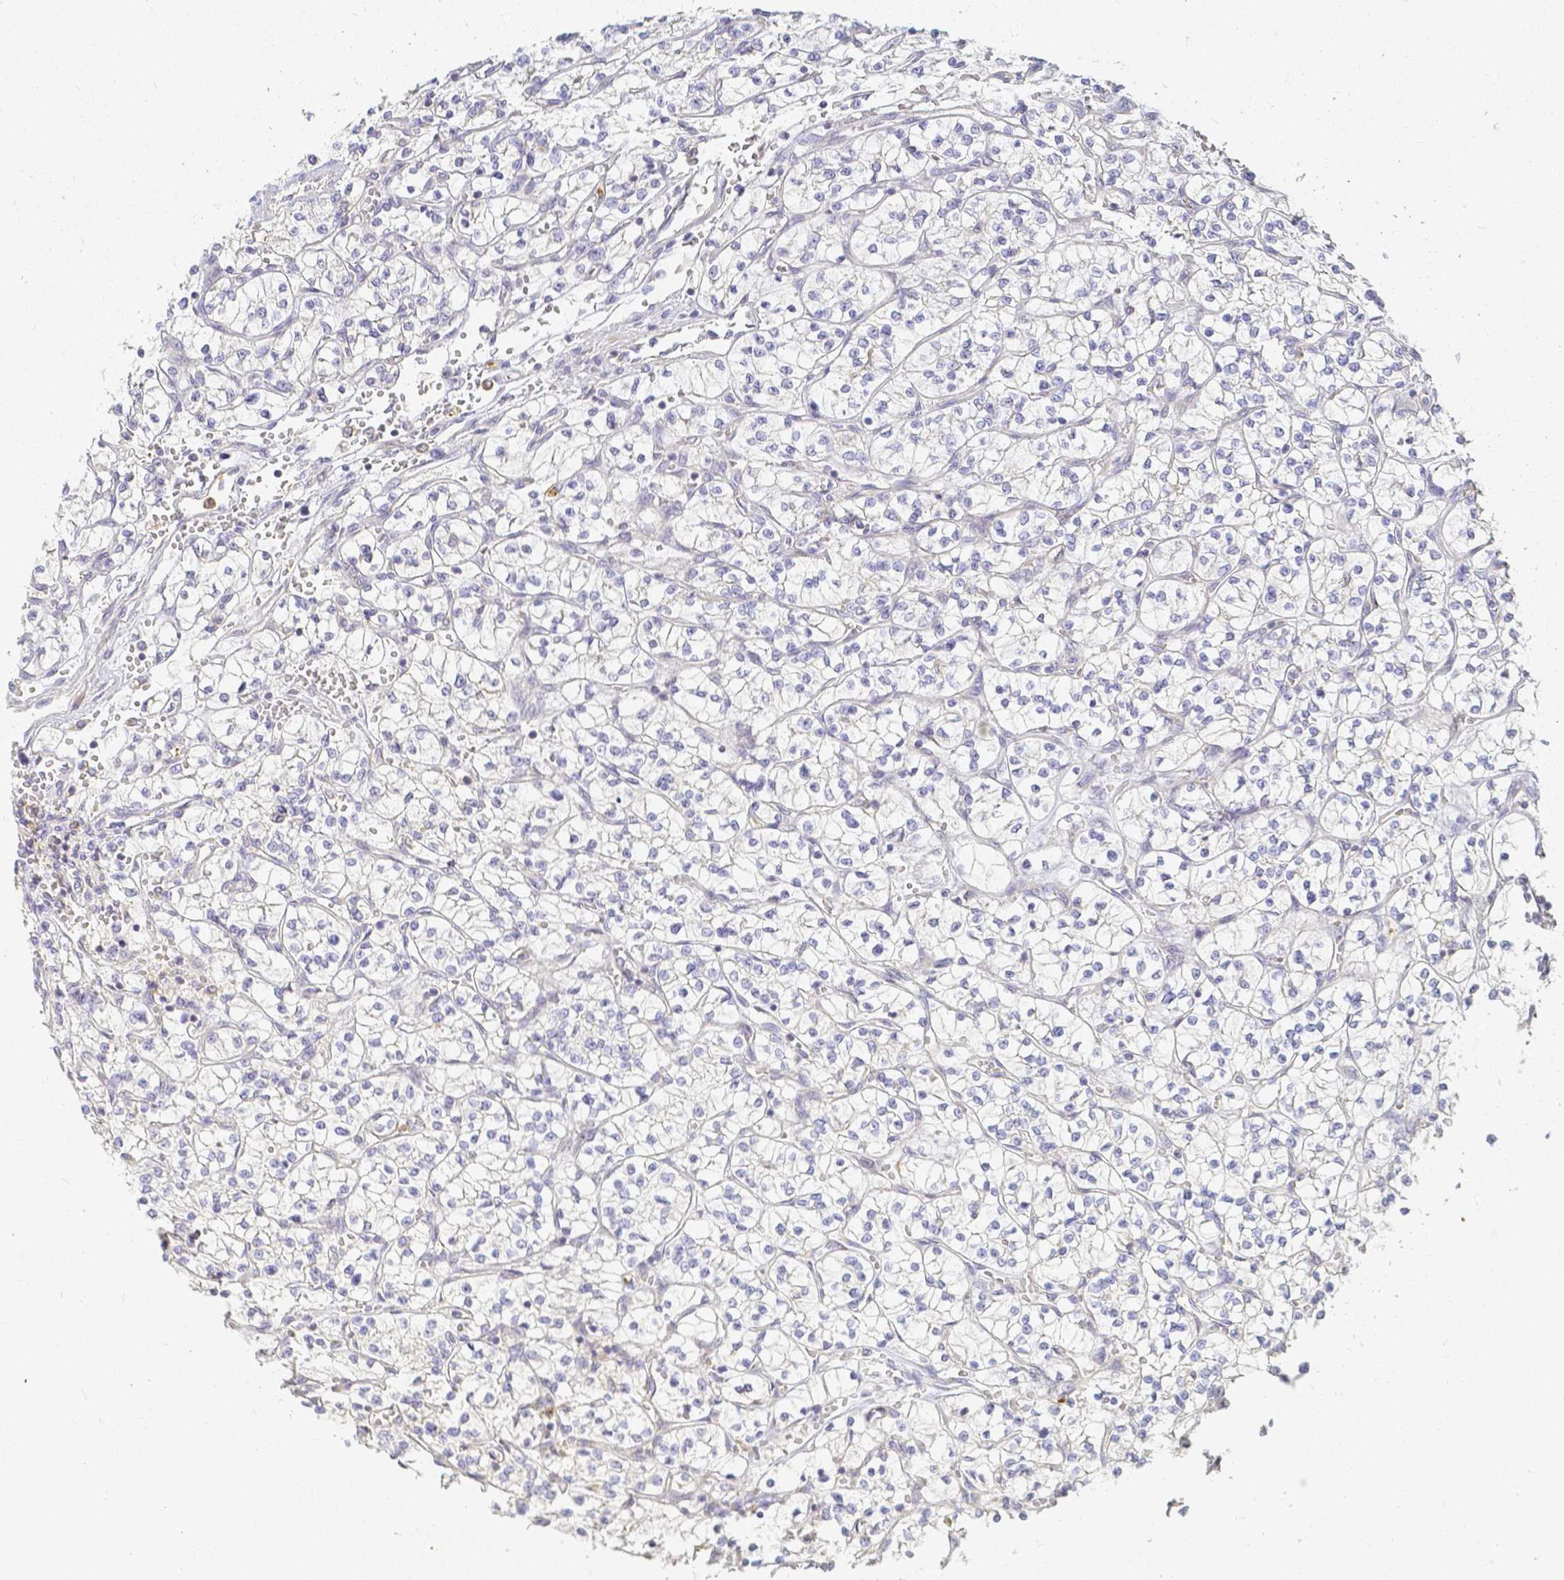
{"staining": {"intensity": "negative", "quantity": "none", "location": "none"}, "tissue": "renal cancer", "cell_type": "Tumor cells", "image_type": "cancer", "snomed": [{"axis": "morphology", "description": "Adenocarcinoma, NOS"}, {"axis": "topography", "description": "Kidney"}], "caption": "DAB immunohistochemical staining of renal adenocarcinoma demonstrates no significant staining in tumor cells.", "gene": "KCNH1", "patient": {"sex": "female", "age": 64}}